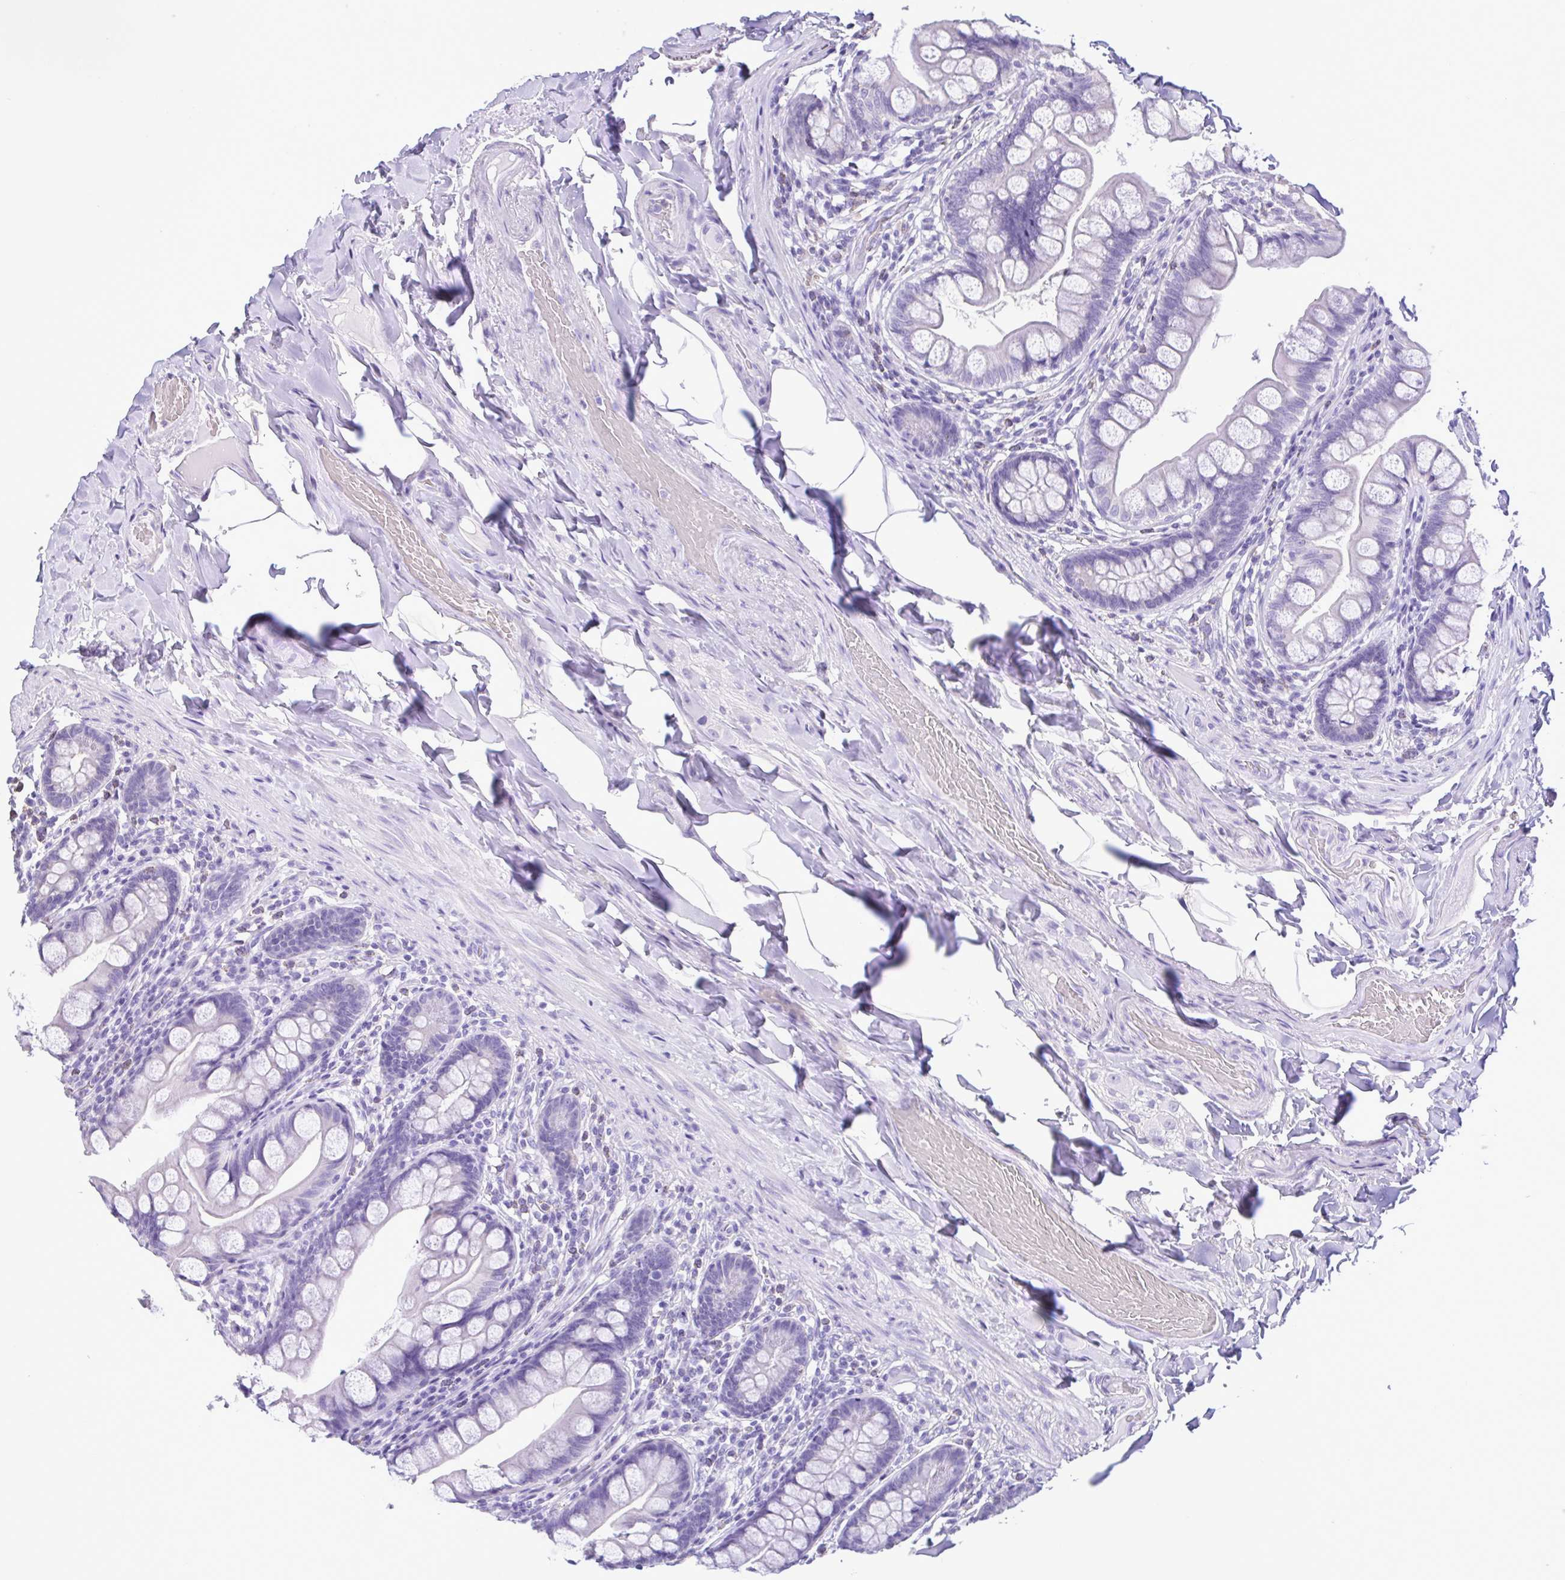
{"staining": {"intensity": "negative", "quantity": "none", "location": "none"}, "tissue": "small intestine", "cell_type": "Glandular cells", "image_type": "normal", "snomed": [{"axis": "morphology", "description": "Normal tissue, NOS"}, {"axis": "topography", "description": "Small intestine"}], "caption": "The immunohistochemistry (IHC) photomicrograph has no significant expression in glandular cells of small intestine.", "gene": "CBY2", "patient": {"sex": "male", "age": 70}}